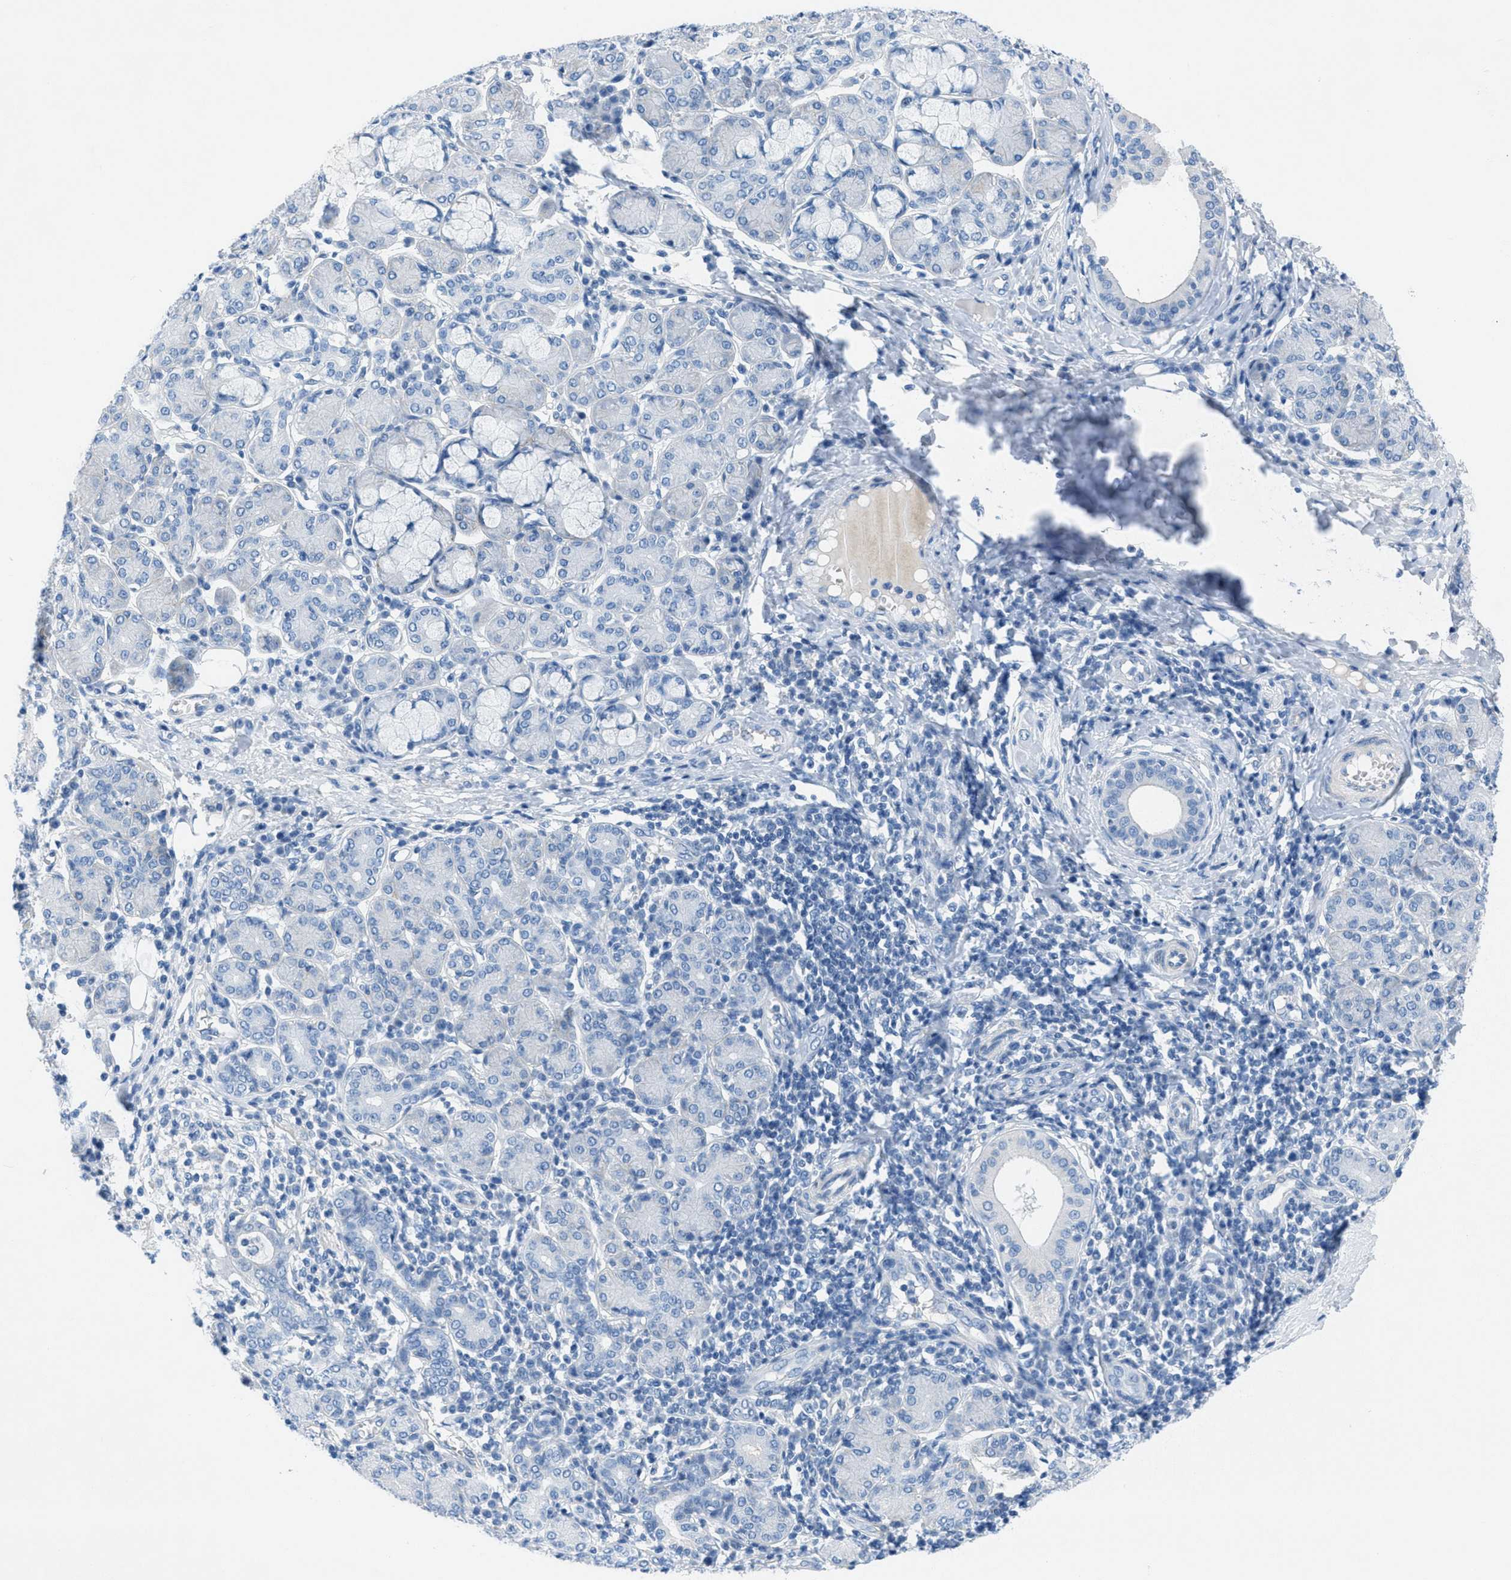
{"staining": {"intensity": "negative", "quantity": "none", "location": "none"}, "tissue": "salivary gland", "cell_type": "Glandular cells", "image_type": "normal", "snomed": [{"axis": "morphology", "description": "Normal tissue, NOS"}, {"axis": "morphology", "description": "Inflammation, NOS"}, {"axis": "topography", "description": "Lymph node"}, {"axis": "topography", "description": "Salivary gland"}], "caption": "The image exhibits no significant expression in glandular cells of salivary gland. The staining is performed using DAB (3,3'-diaminobenzidine) brown chromogen with nuclei counter-stained in using hematoxylin.", "gene": "GALNT17", "patient": {"sex": "male", "age": 3}}